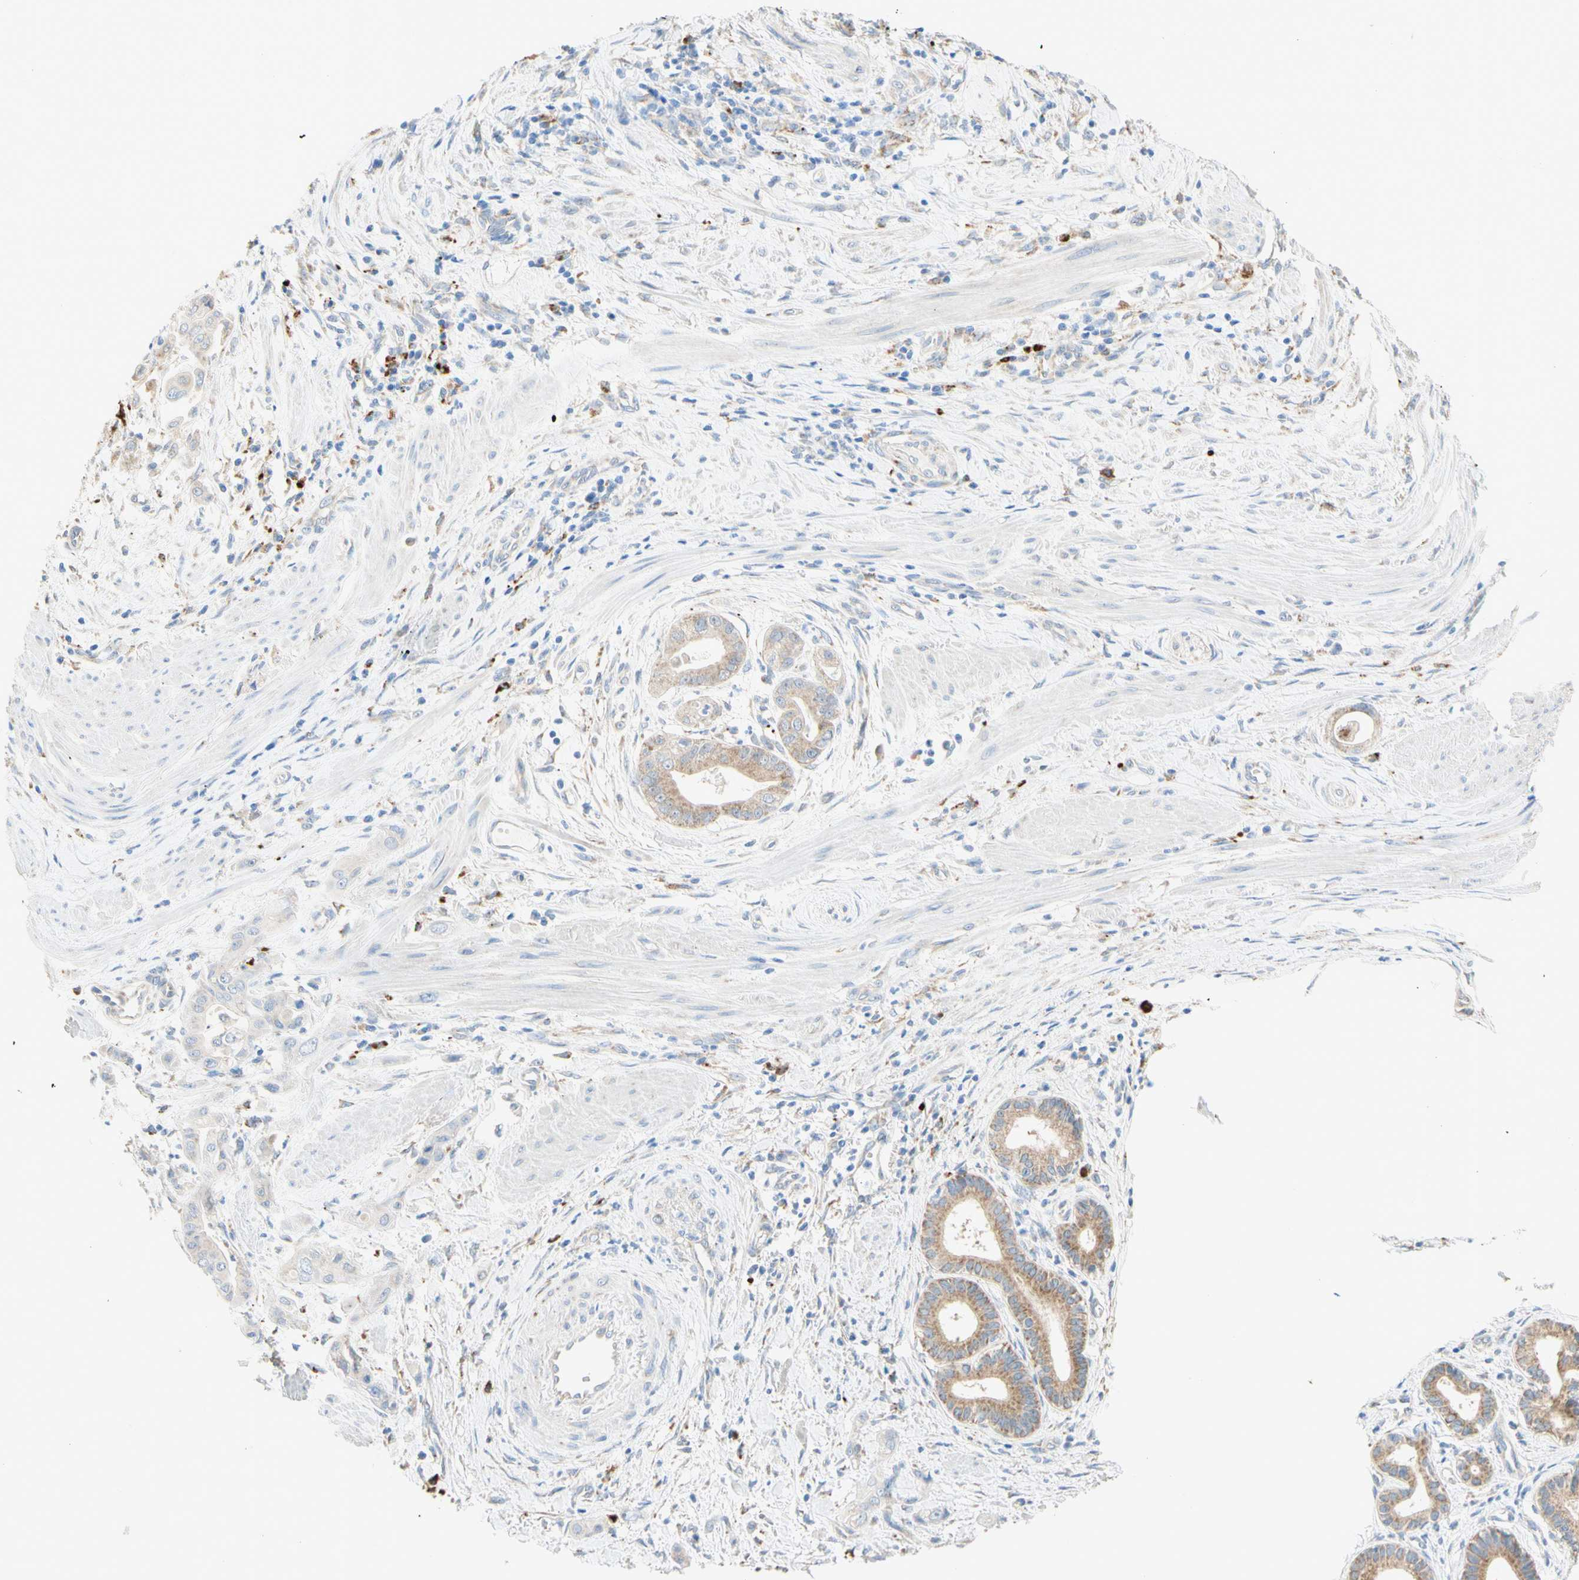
{"staining": {"intensity": "moderate", "quantity": ">75%", "location": "cytoplasmic/membranous"}, "tissue": "pancreatic cancer", "cell_type": "Tumor cells", "image_type": "cancer", "snomed": [{"axis": "morphology", "description": "Adenocarcinoma, NOS"}, {"axis": "topography", "description": "Pancreas"}], "caption": "Immunohistochemistry micrograph of human pancreatic cancer stained for a protein (brown), which shows medium levels of moderate cytoplasmic/membranous staining in about >75% of tumor cells.", "gene": "URB2", "patient": {"sex": "female", "age": 75}}